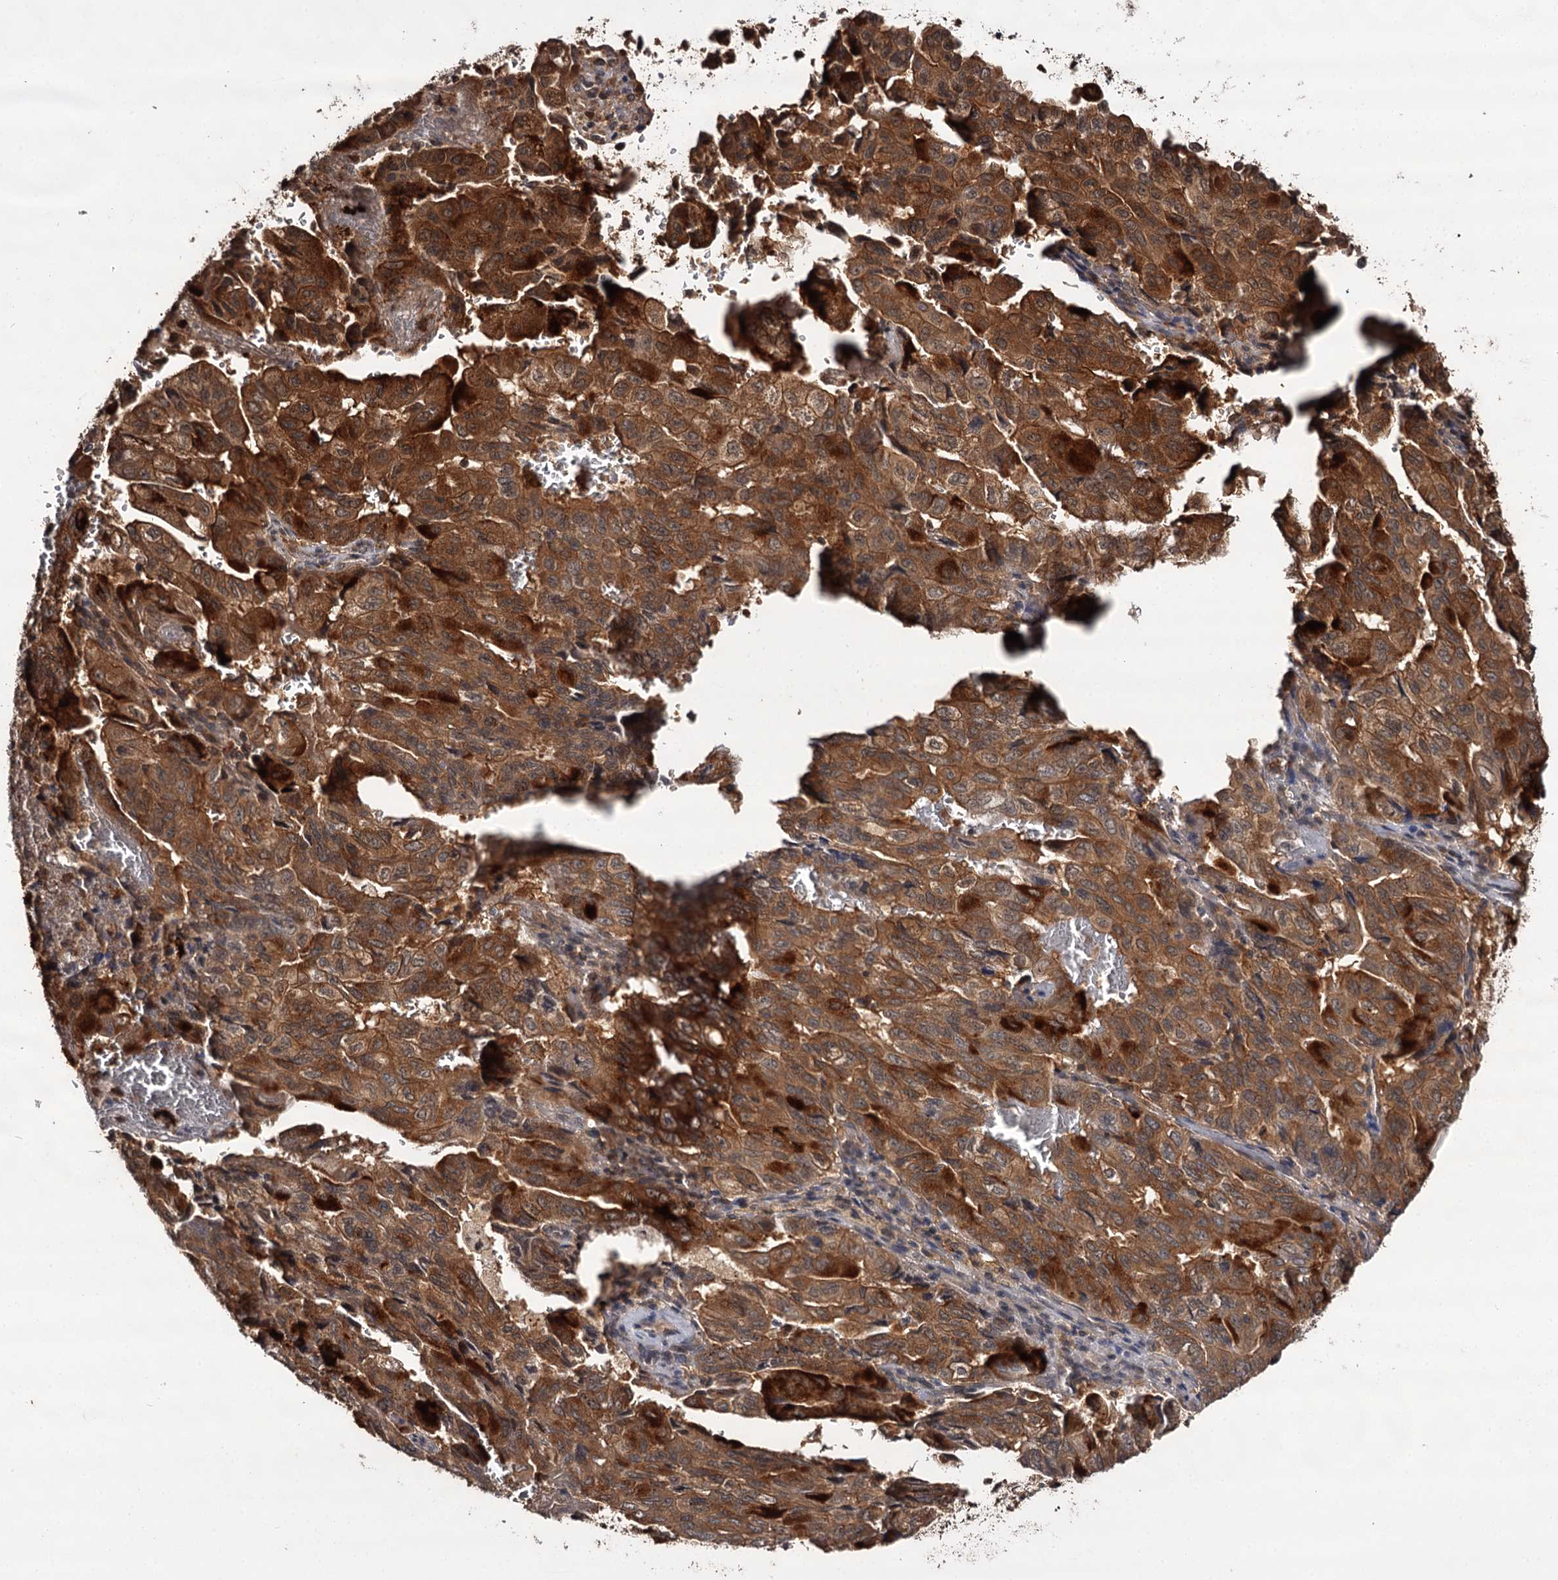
{"staining": {"intensity": "strong", "quantity": ">75%", "location": "cytoplasmic/membranous"}, "tissue": "pancreatic cancer", "cell_type": "Tumor cells", "image_type": "cancer", "snomed": [{"axis": "morphology", "description": "Adenocarcinoma, NOS"}, {"axis": "topography", "description": "Pancreas"}], "caption": "Immunohistochemistry (IHC) histopathology image of neoplastic tissue: human adenocarcinoma (pancreatic) stained using immunohistochemistry shows high levels of strong protein expression localized specifically in the cytoplasmic/membranous of tumor cells, appearing as a cytoplasmic/membranous brown color.", "gene": "TTC12", "patient": {"sex": "male", "age": 59}}